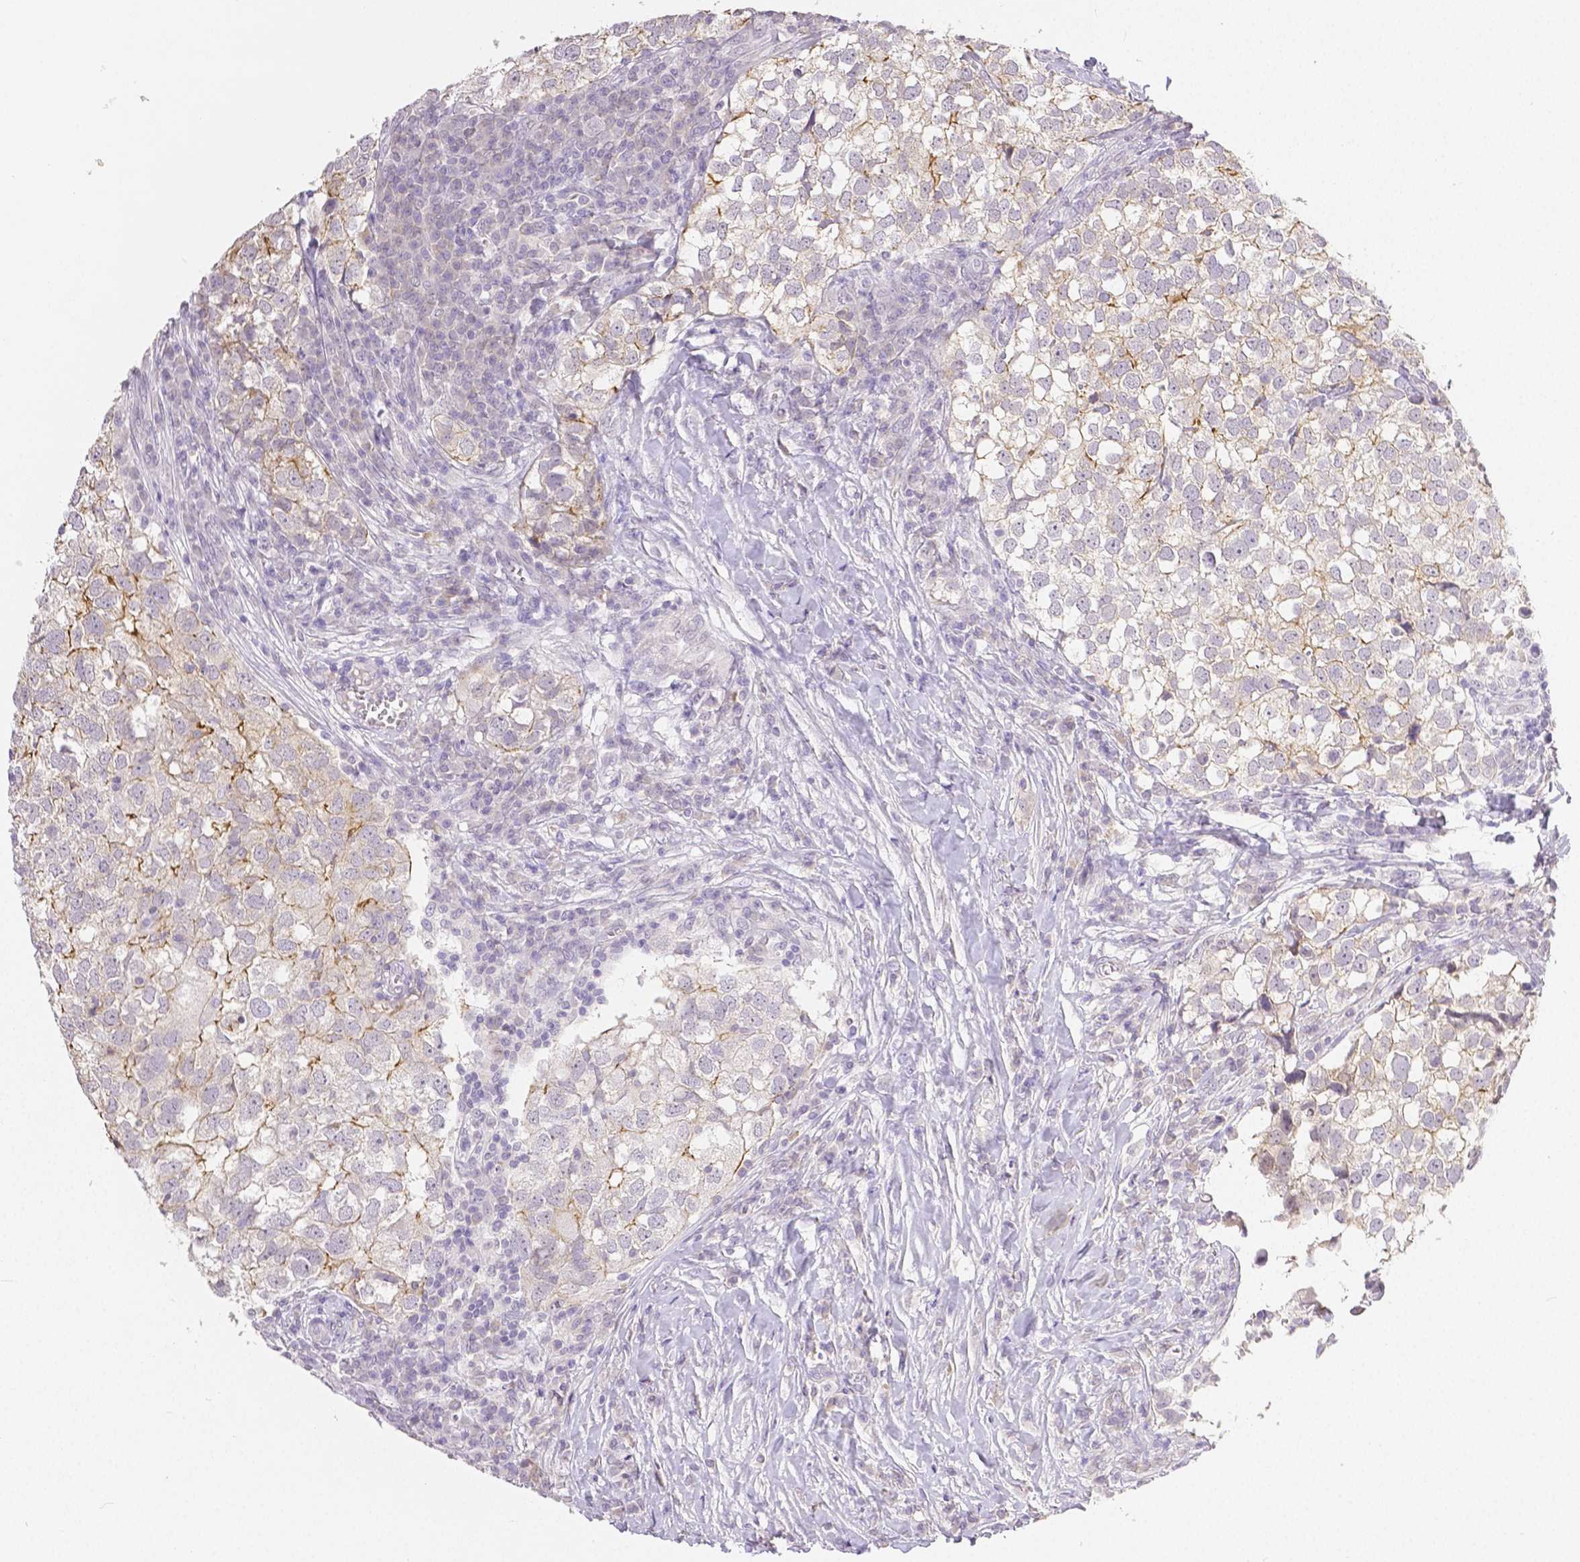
{"staining": {"intensity": "moderate", "quantity": "<25%", "location": "cytoplasmic/membranous"}, "tissue": "breast cancer", "cell_type": "Tumor cells", "image_type": "cancer", "snomed": [{"axis": "morphology", "description": "Duct carcinoma"}, {"axis": "topography", "description": "Breast"}], "caption": "The immunohistochemical stain labels moderate cytoplasmic/membranous staining in tumor cells of breast intraductal carcinoma tissue.", "gene": "OCLN", "patient": {"sex": "female", "age": 30}}